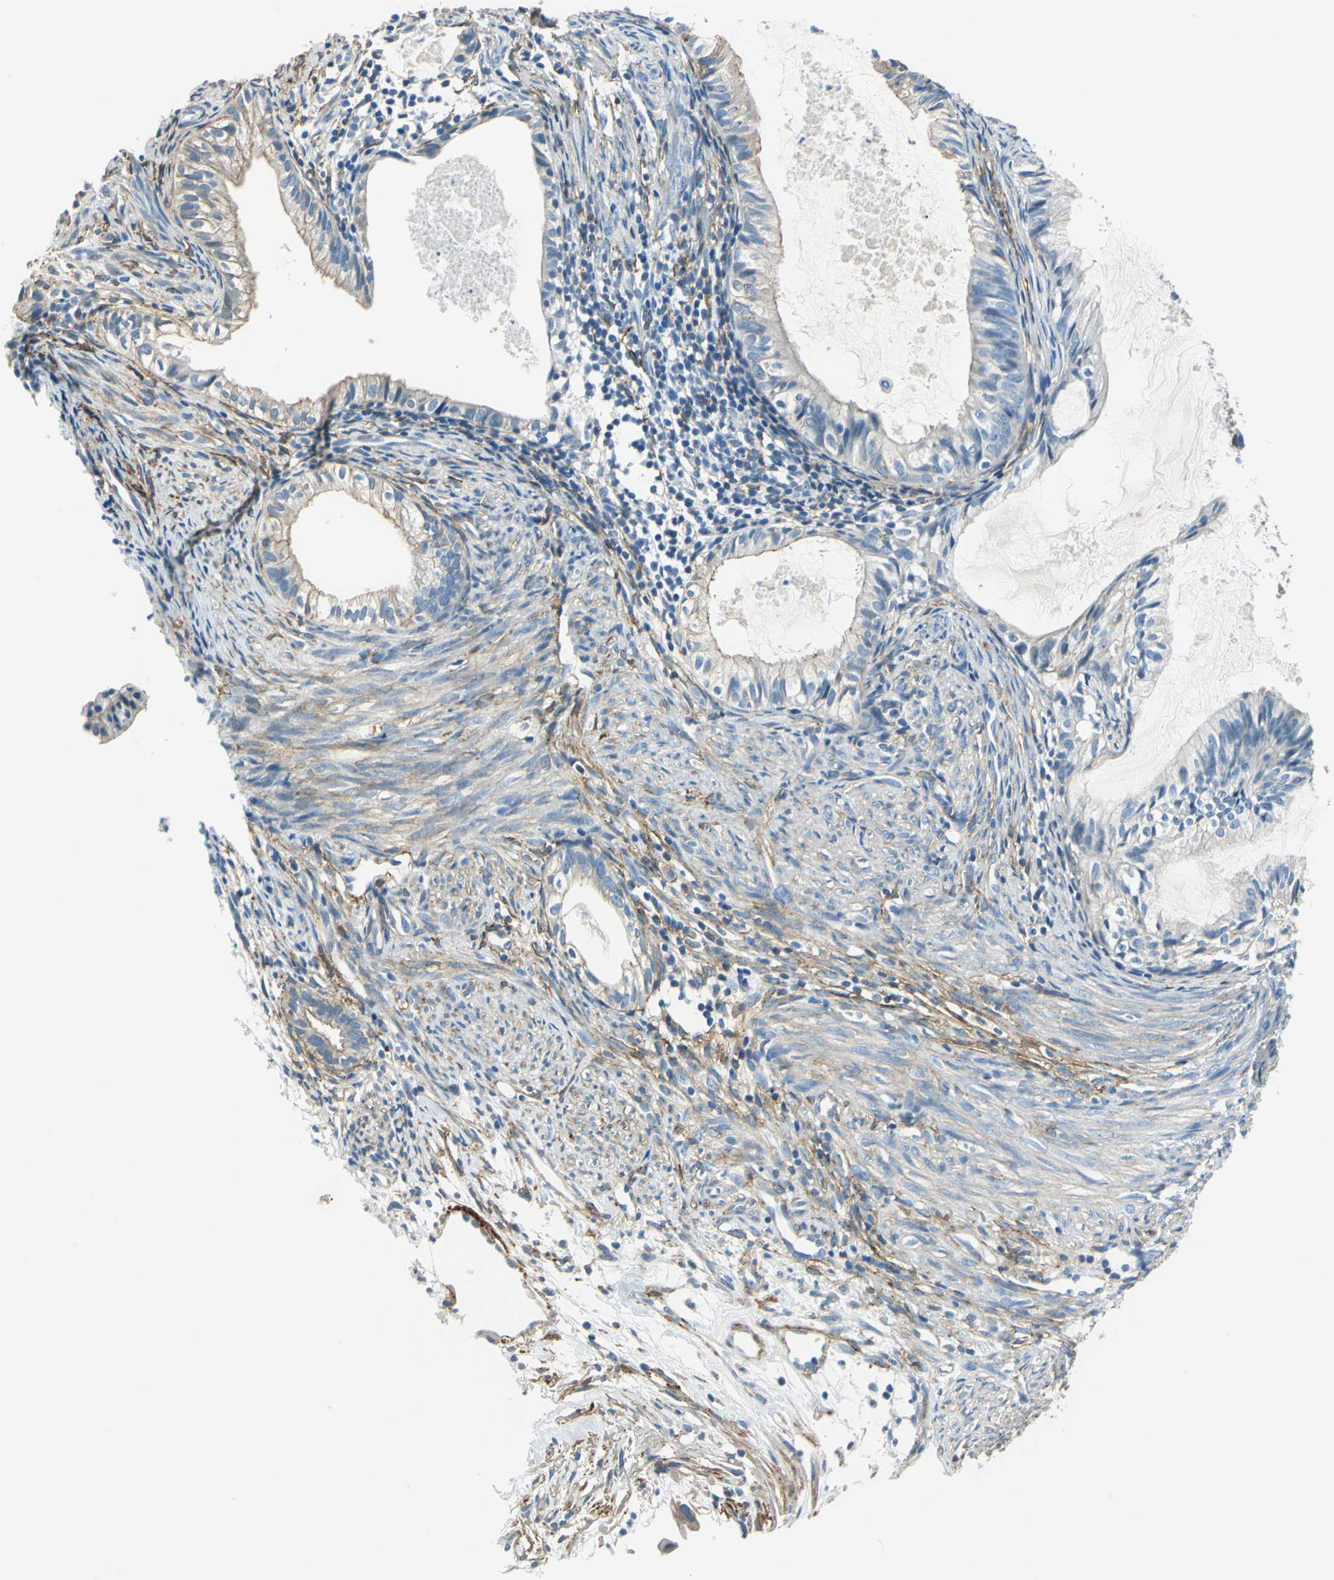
{"staining": {"intensity": "weak", "quantity": "<25%", "location": "cytoplasmic/membranous"}, "tissue": "cervical cancer", "cell_type": "Tumor cells", "image_type": "cancer", "snomed": [{"axis": "morphology", "description": "Normal tissue, NOS"}, {"axis": "morphology", "description": "Adenocarcinoma, NOS"}, {"axis": "topography", "description": "Cervix"}, {"axis": "topography", "description": "Endometrium"}], "caption": "This is an immunohistochemistry (IHC) histopathology image of cervical cancer. There is no positivity in tumor cells.", "gene": "AKAP12", "patient": {"sex": "female", "age": 86}}